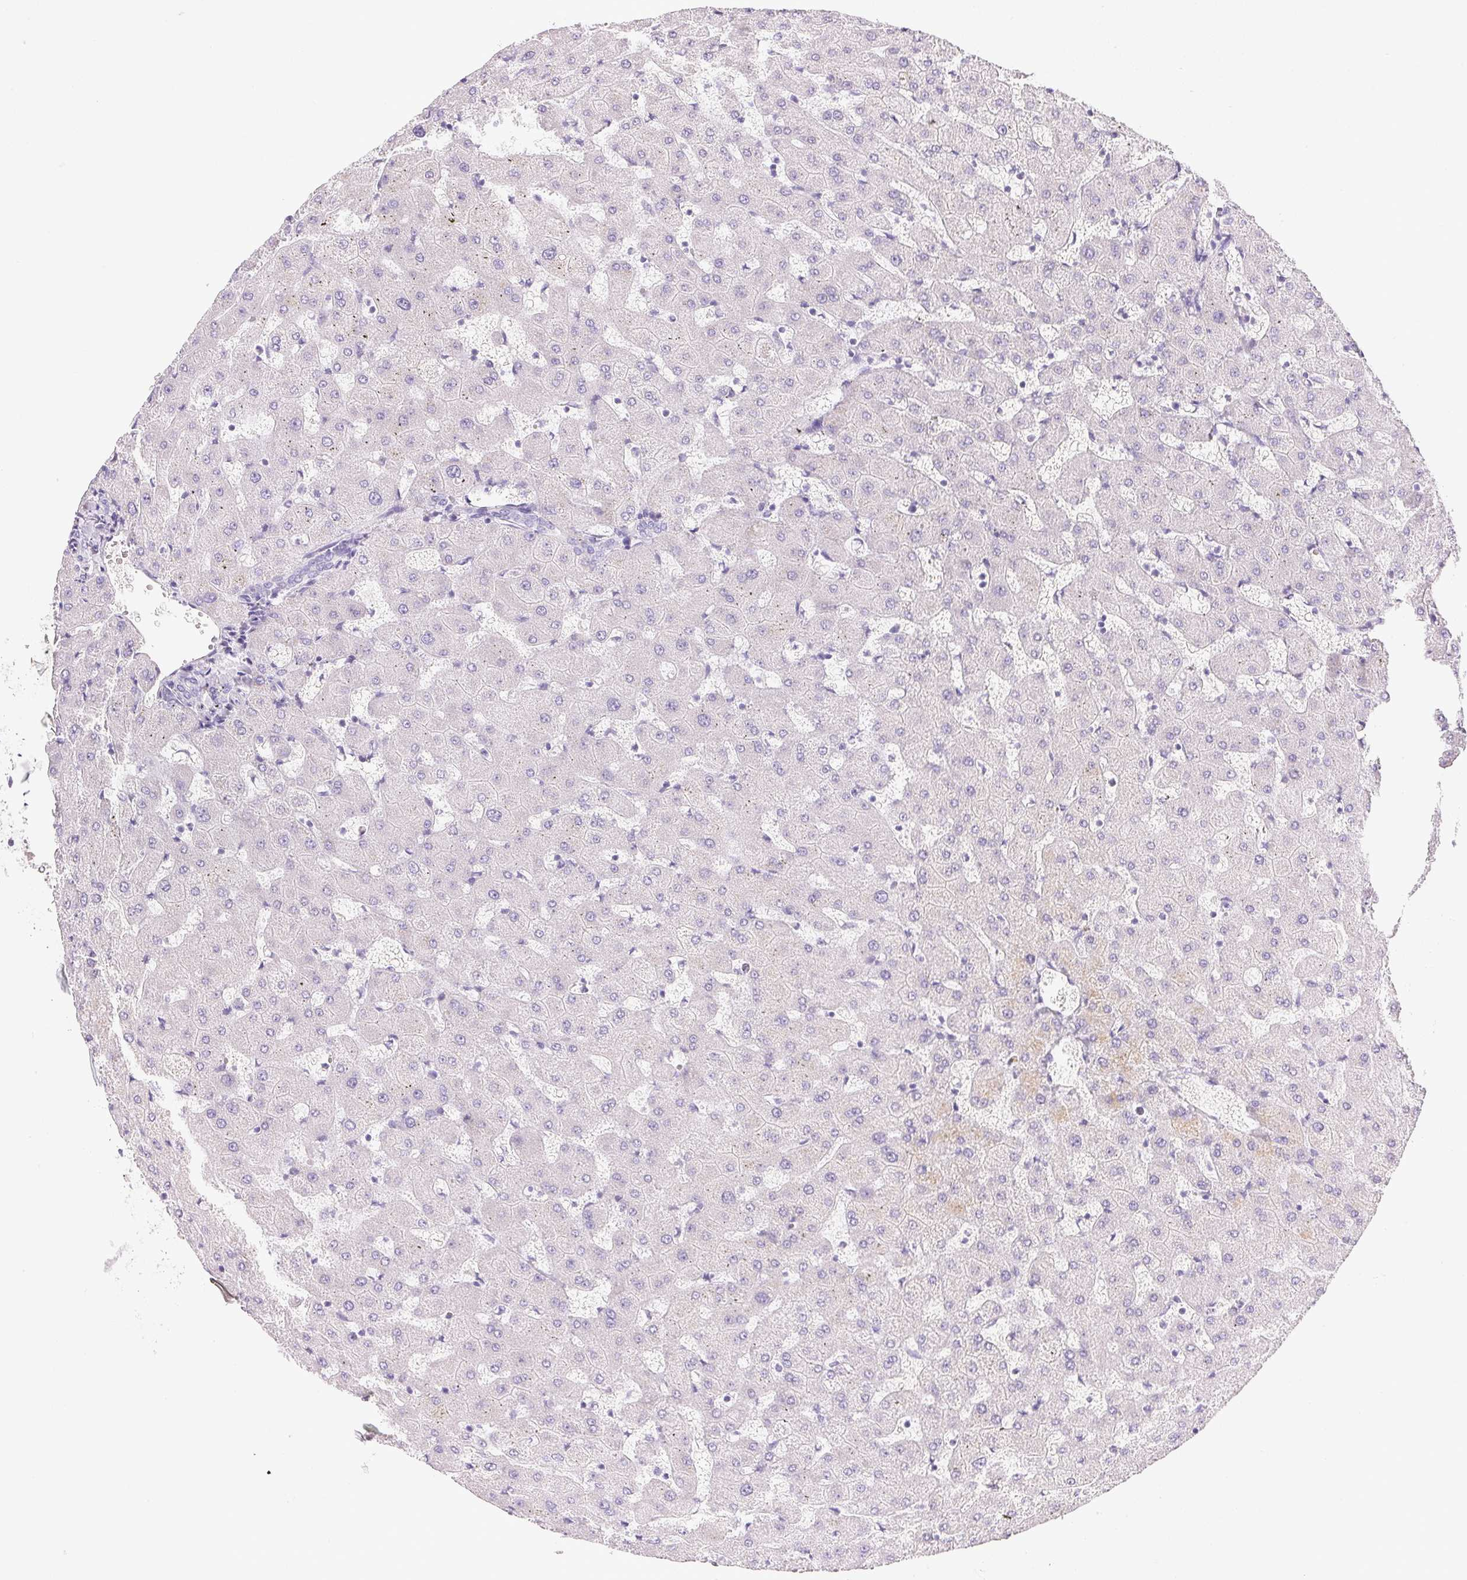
{"staining": {"intensity": "negative", "quantity": "none", "location": "none"}, "tissue": "liver", "cell_type": "Cholangiocytes", "image_type": "normal", "snomed": [{"axis": "morphology", "description": "Normal tissue, NOS"}, {"axis": "topography", "description": "Liver"}], "caption": "Human liver stained for a protein using IHC exhibits no expression in cholangiocytes.", "gene": "CTRL", "patient": {"sex": "female", "age": 63}}